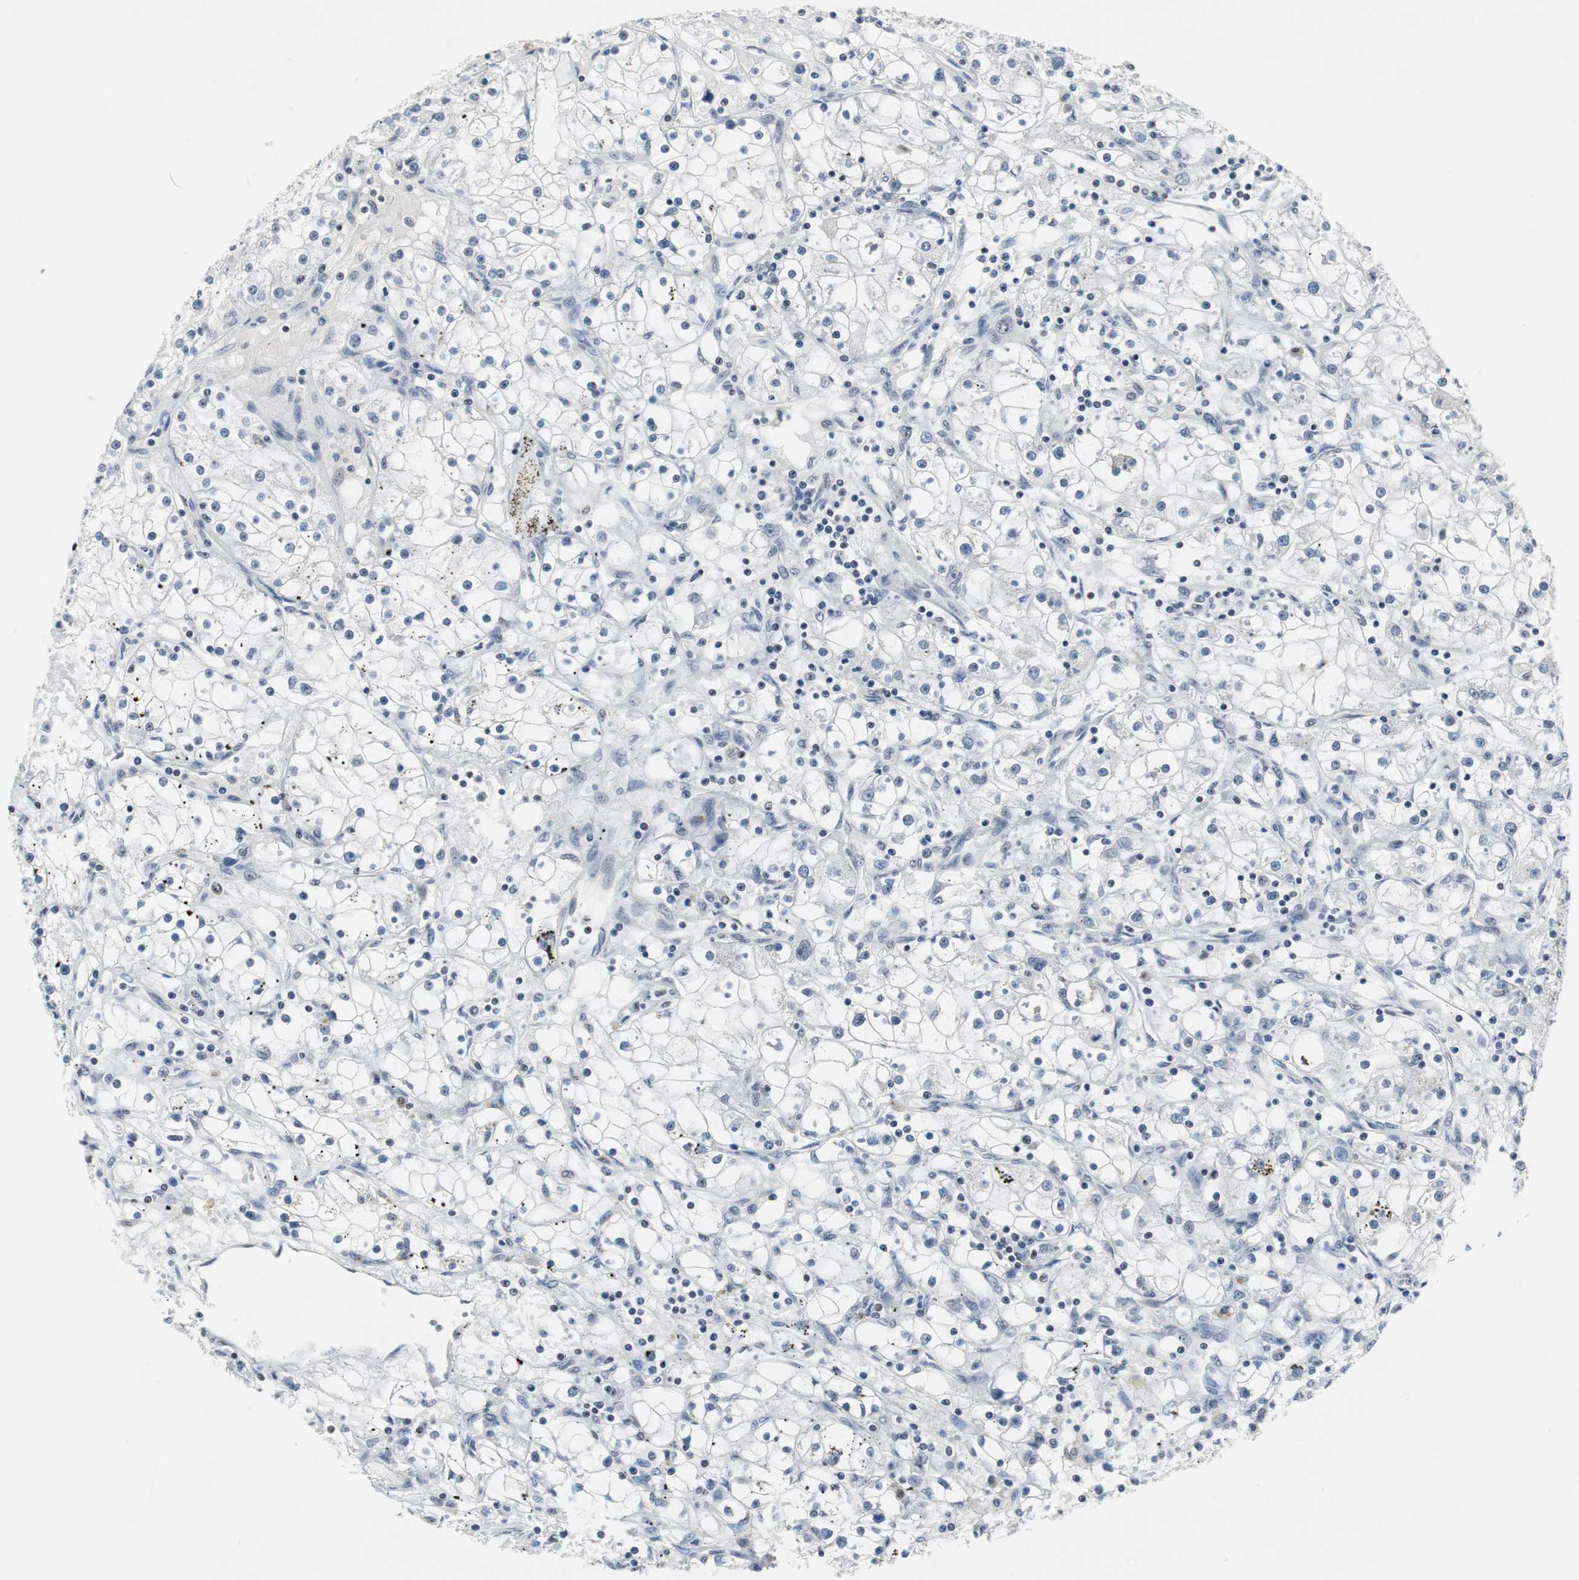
{"staining": {"intensity": "negative", "quantity": "none", "location": "none"}, "tissue": "renal cancer", "cell_type": "Tumor cells", "image_type": "cancer", "snomed": [{"axis": "morphology", "description": "Adenocarcinoma, NOS"}, {"axis": "topography", "description": "Kidney"}], "caption": "There is no significant staining in tumor cells of renal cancer. The staining is performed using DAB (3,3'-diaminobenzidine) brown chromogen with nuclei counter-stained in using hematoxylin.", "gene": "RAD9A", "patient": {"sex": "male", "age": 56}}